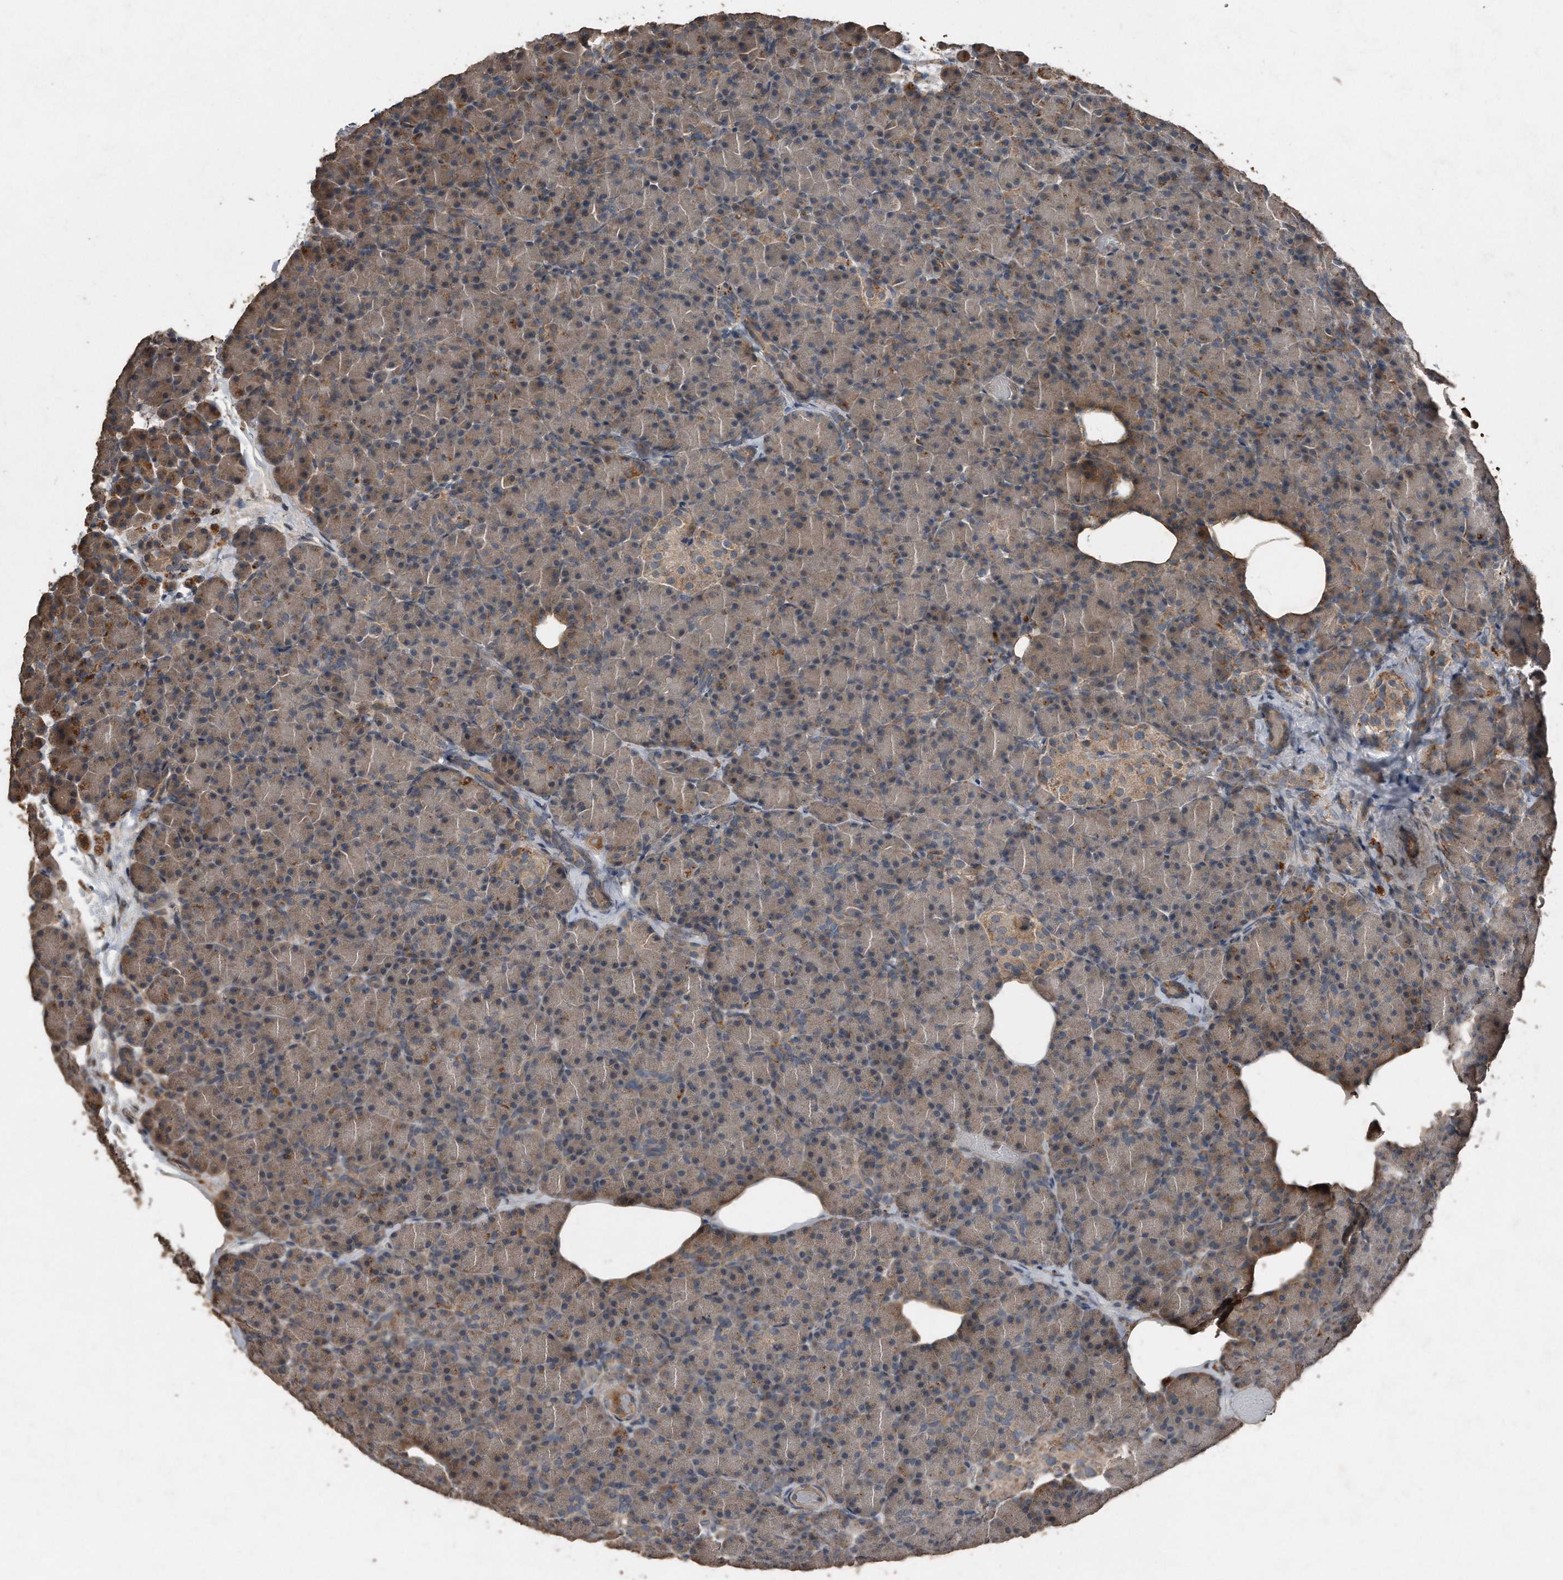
{"staining": {"intensity": "moderate", "quantity": "<25%", "location": "cytoplasmic/membranous"}, "tissue": "pancreas", "cell_type": "Exocrine glandular cells", "image_type": "normal", "snomed": [{"axis": "morphology", "description": "Normal tissue, NOS"}, {"axis": "topography", "description": "Pancreas"}], "caption": "Protein expression analysis of normal pancreas demonstrates moderate cytoplasmic/membranous staining in approximately <25% of exocrine glandular cells.", "gene": "ANKRD10", "patient": {"sex": "female", "age": 43}}